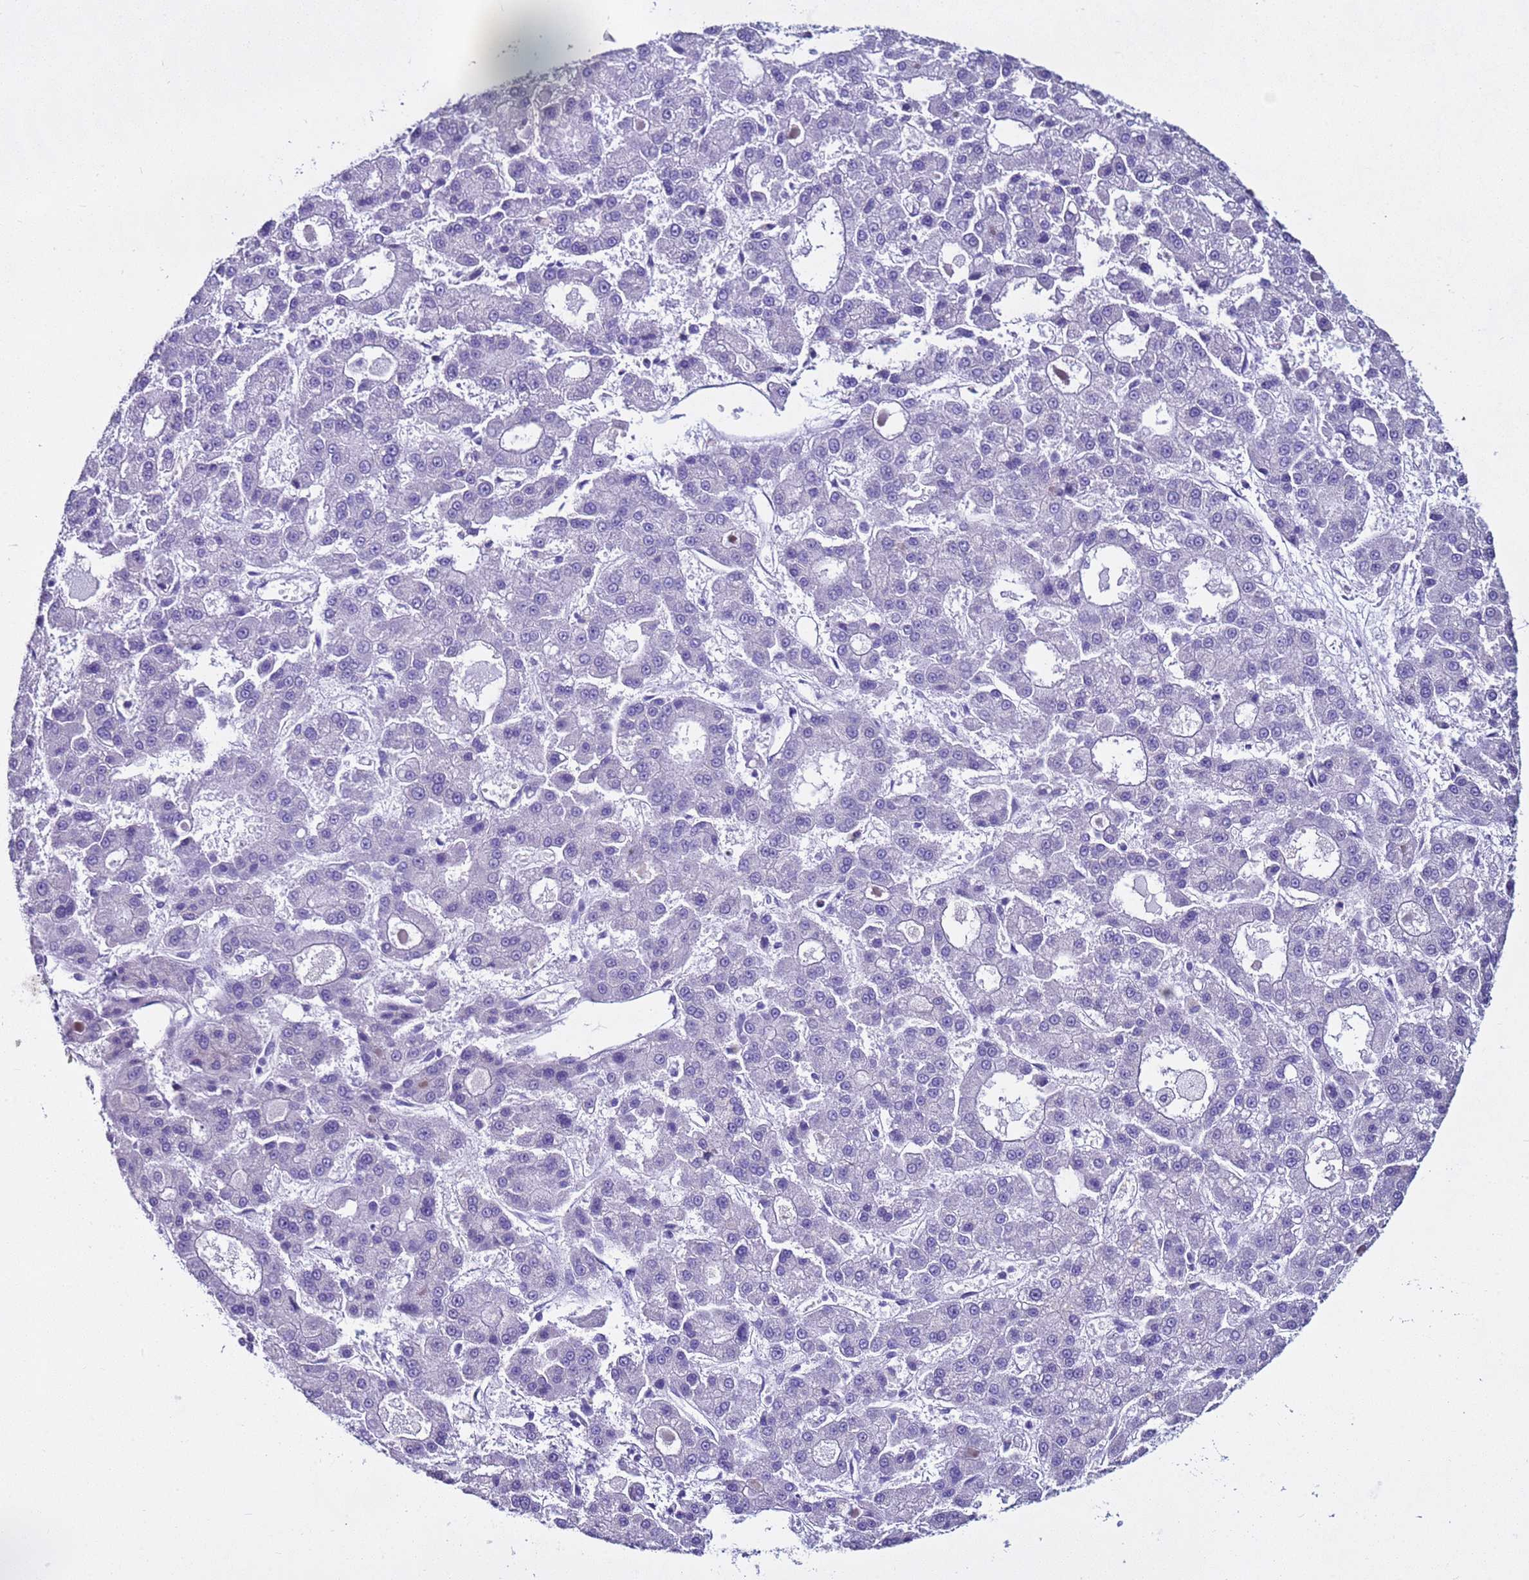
{"staining": {"intensity": "negative", "quantity": "none", "location": "none"}, "tissue": "liver cancer", "cell_type": "Tumor cells", "image_type": "cancer", "snomed": [{"axis": "morphology", "description": "Carcinoma, Hepatocellular, NOS"}, {"axis": "topography", "description": "Liver"}], "caption": "Immunohistochemistry (IHC) of liver cancer (hepatocellular carcinoma) demonstrates no staining in tumor cells. (DAB (3,3'-diaminobenzidine) immunohistochemistry, high magnification).", "gene": "LCMT1", "patient": {"sex": "male", "age": 70}}